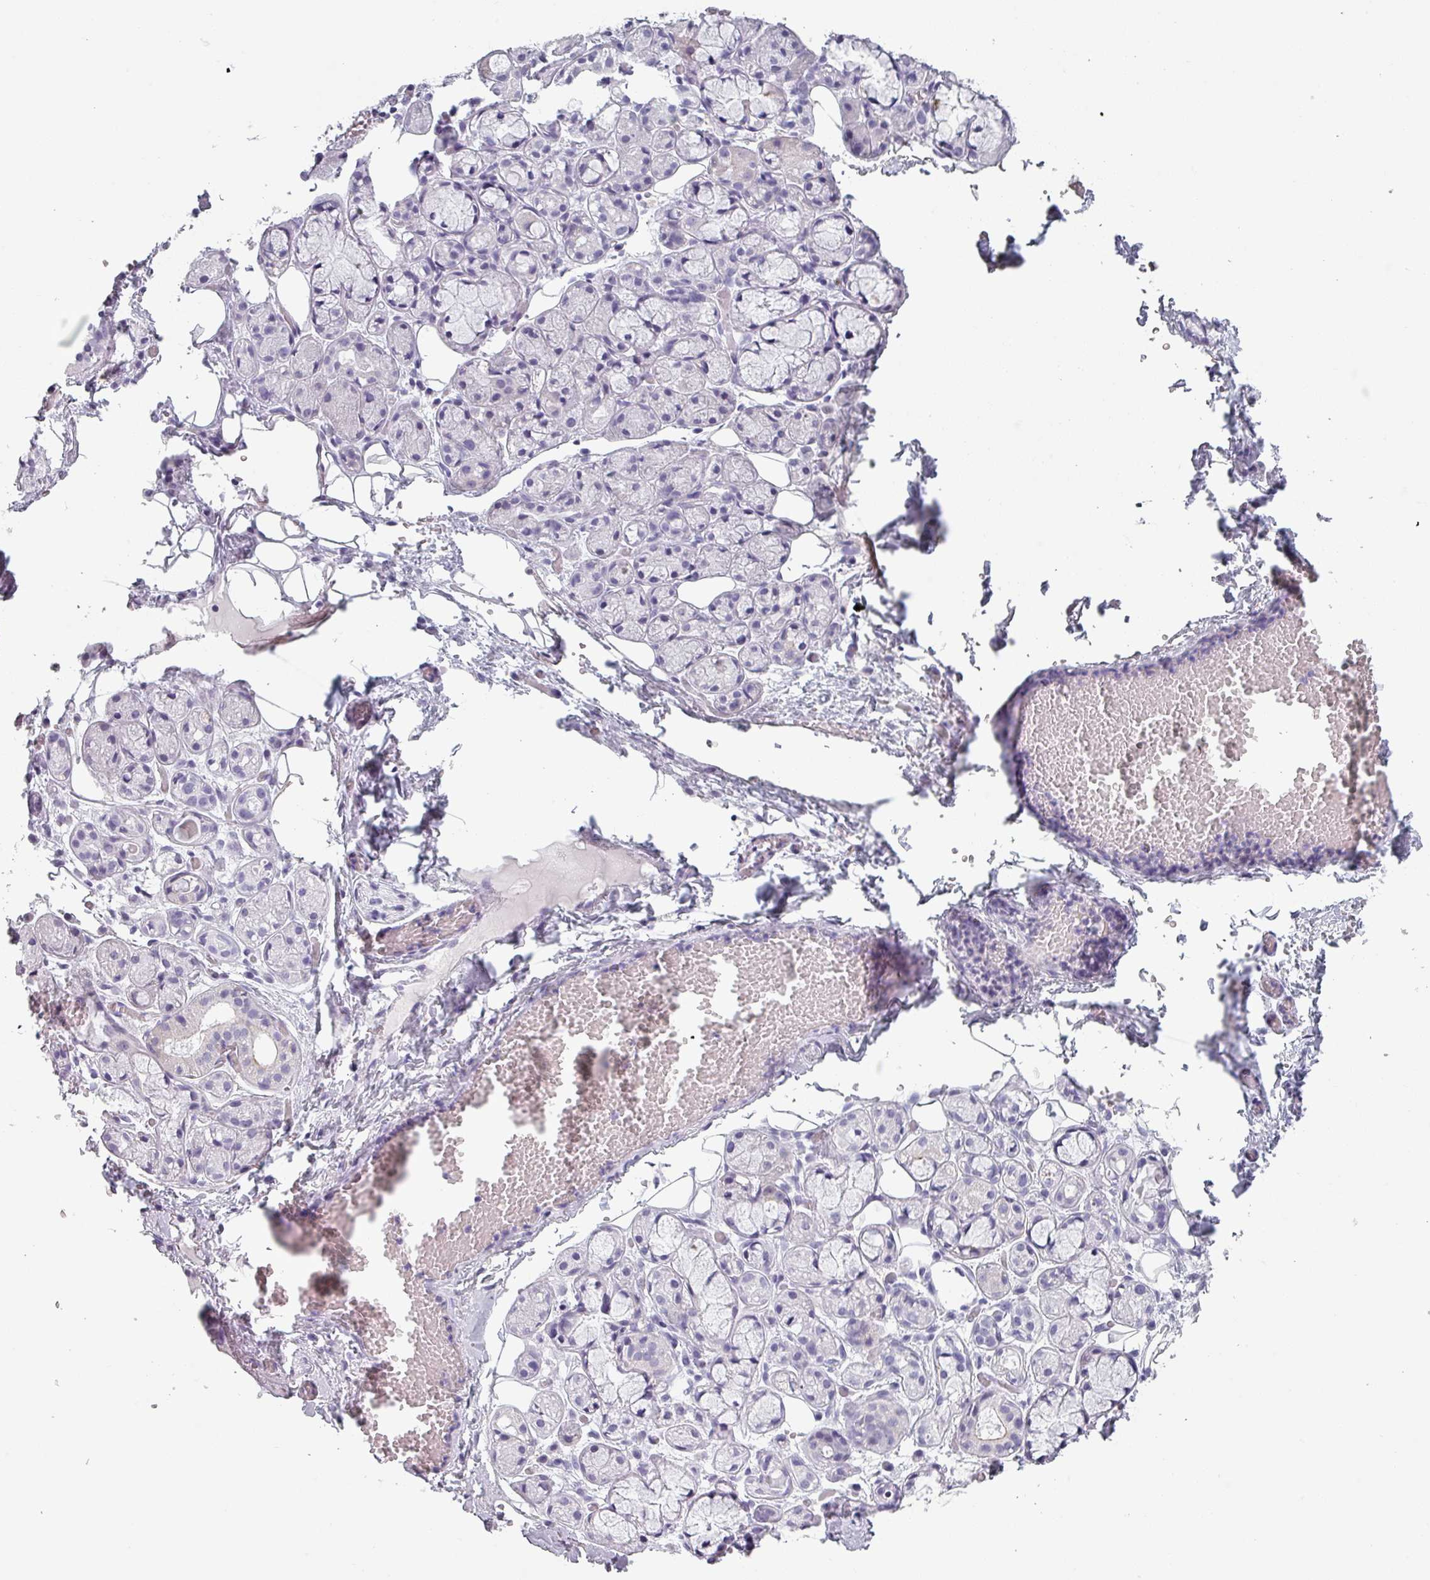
{"staining": {"intensity": "negative", "quantity": "none", "location": "none"}, "tissue": "salivary gland", "cell_type": "Glandular cells", "image_type": "normal", "snomed": [{"axis": "morphology", "description": "Normal tissue, NOS"}, {"axis": "topography", "description": "Salivary gland"}], "caption": "Protein analysis of unremarkable salivary gland reveals no significant staining in glandular cells.", "gene": "SLC35G2", "patient": {"sex": "male", "age": 82}}